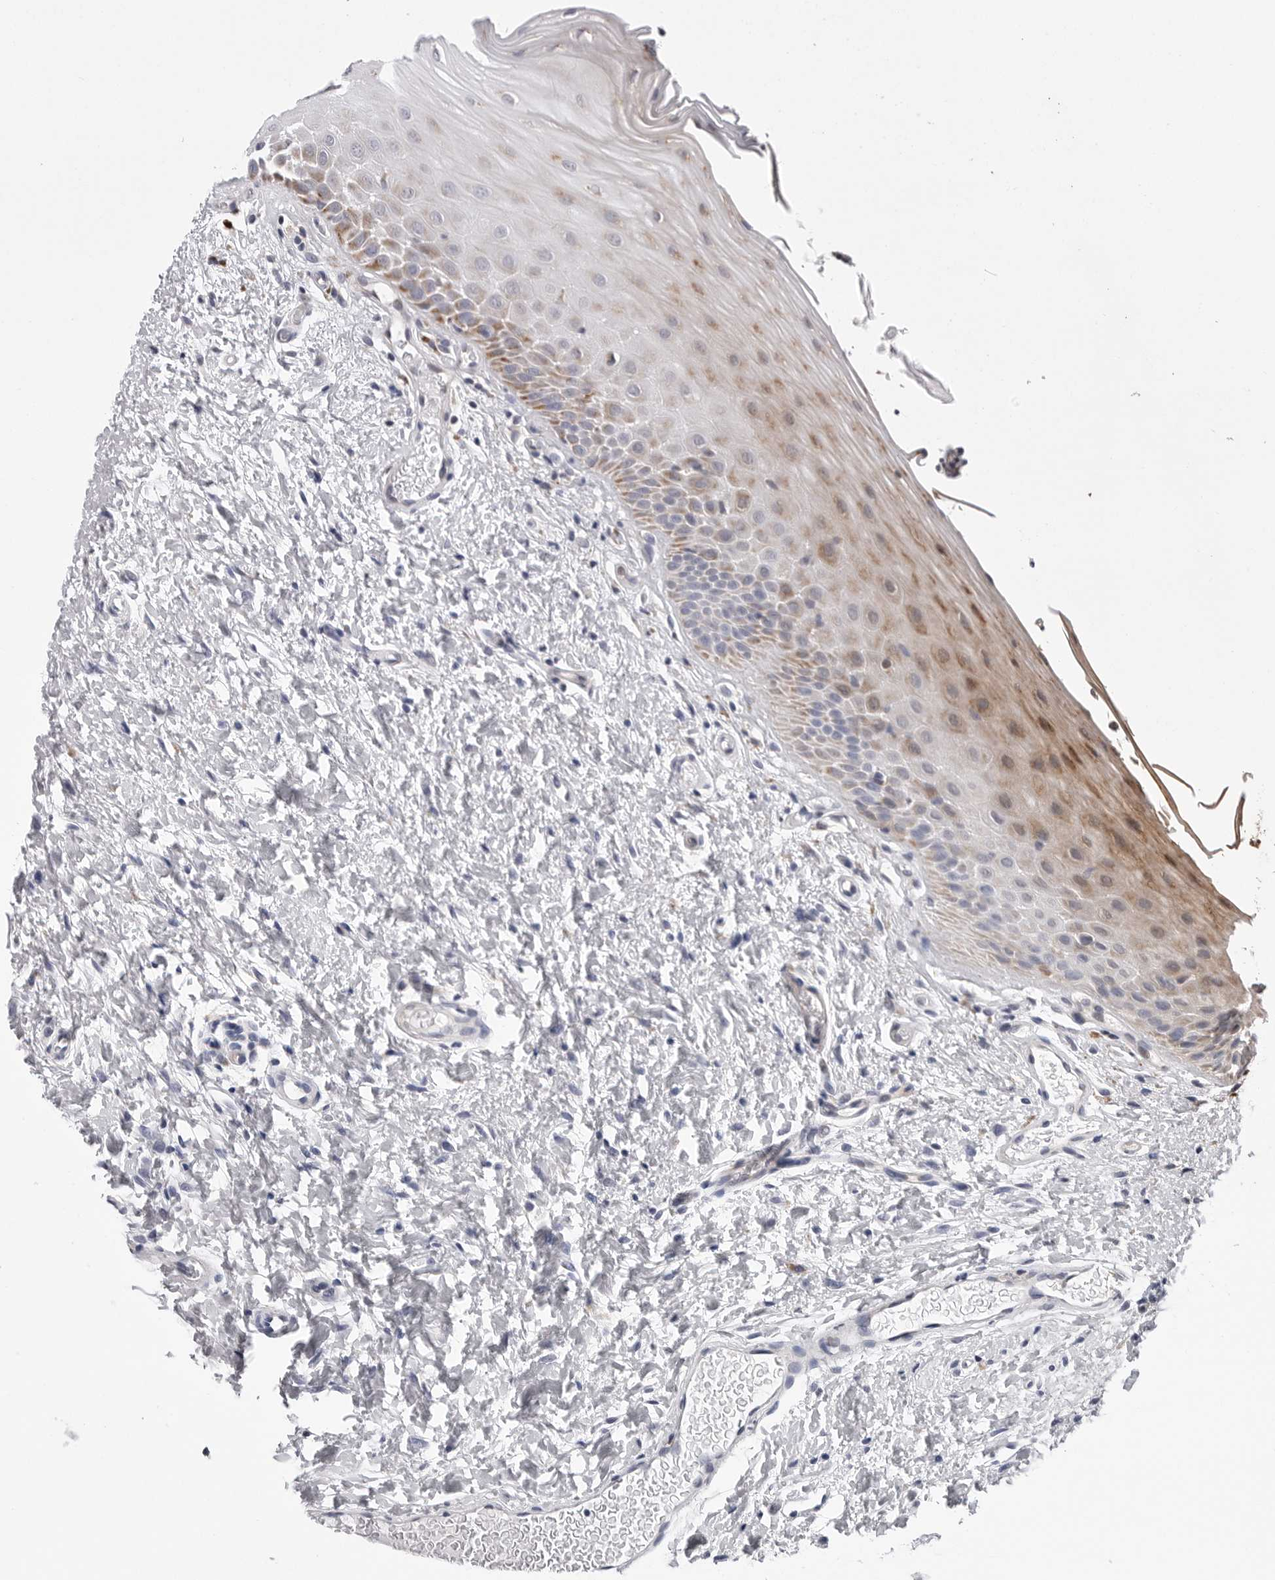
{"staining": {"intensity": "moderate", "quantity": "<25%", "location": "cytoplasmic/membranous"}, "tissue": "oral mucosa", "cell_type": "Squamous epithelial cells", "image_type": "normal", "snomed": [{"axis": "morphology", "description": "Normal tissue, NOS"}, {"axis": "topography", "description": "Oral tissue"}], "caption": "A brown stain labels moderate cytoplasmic/membranous positivity of a protein in squamous epithelial cells of benign oral mucosa.", "gene": "CDK20", "patient": {"sex": "female", "age": 56}}